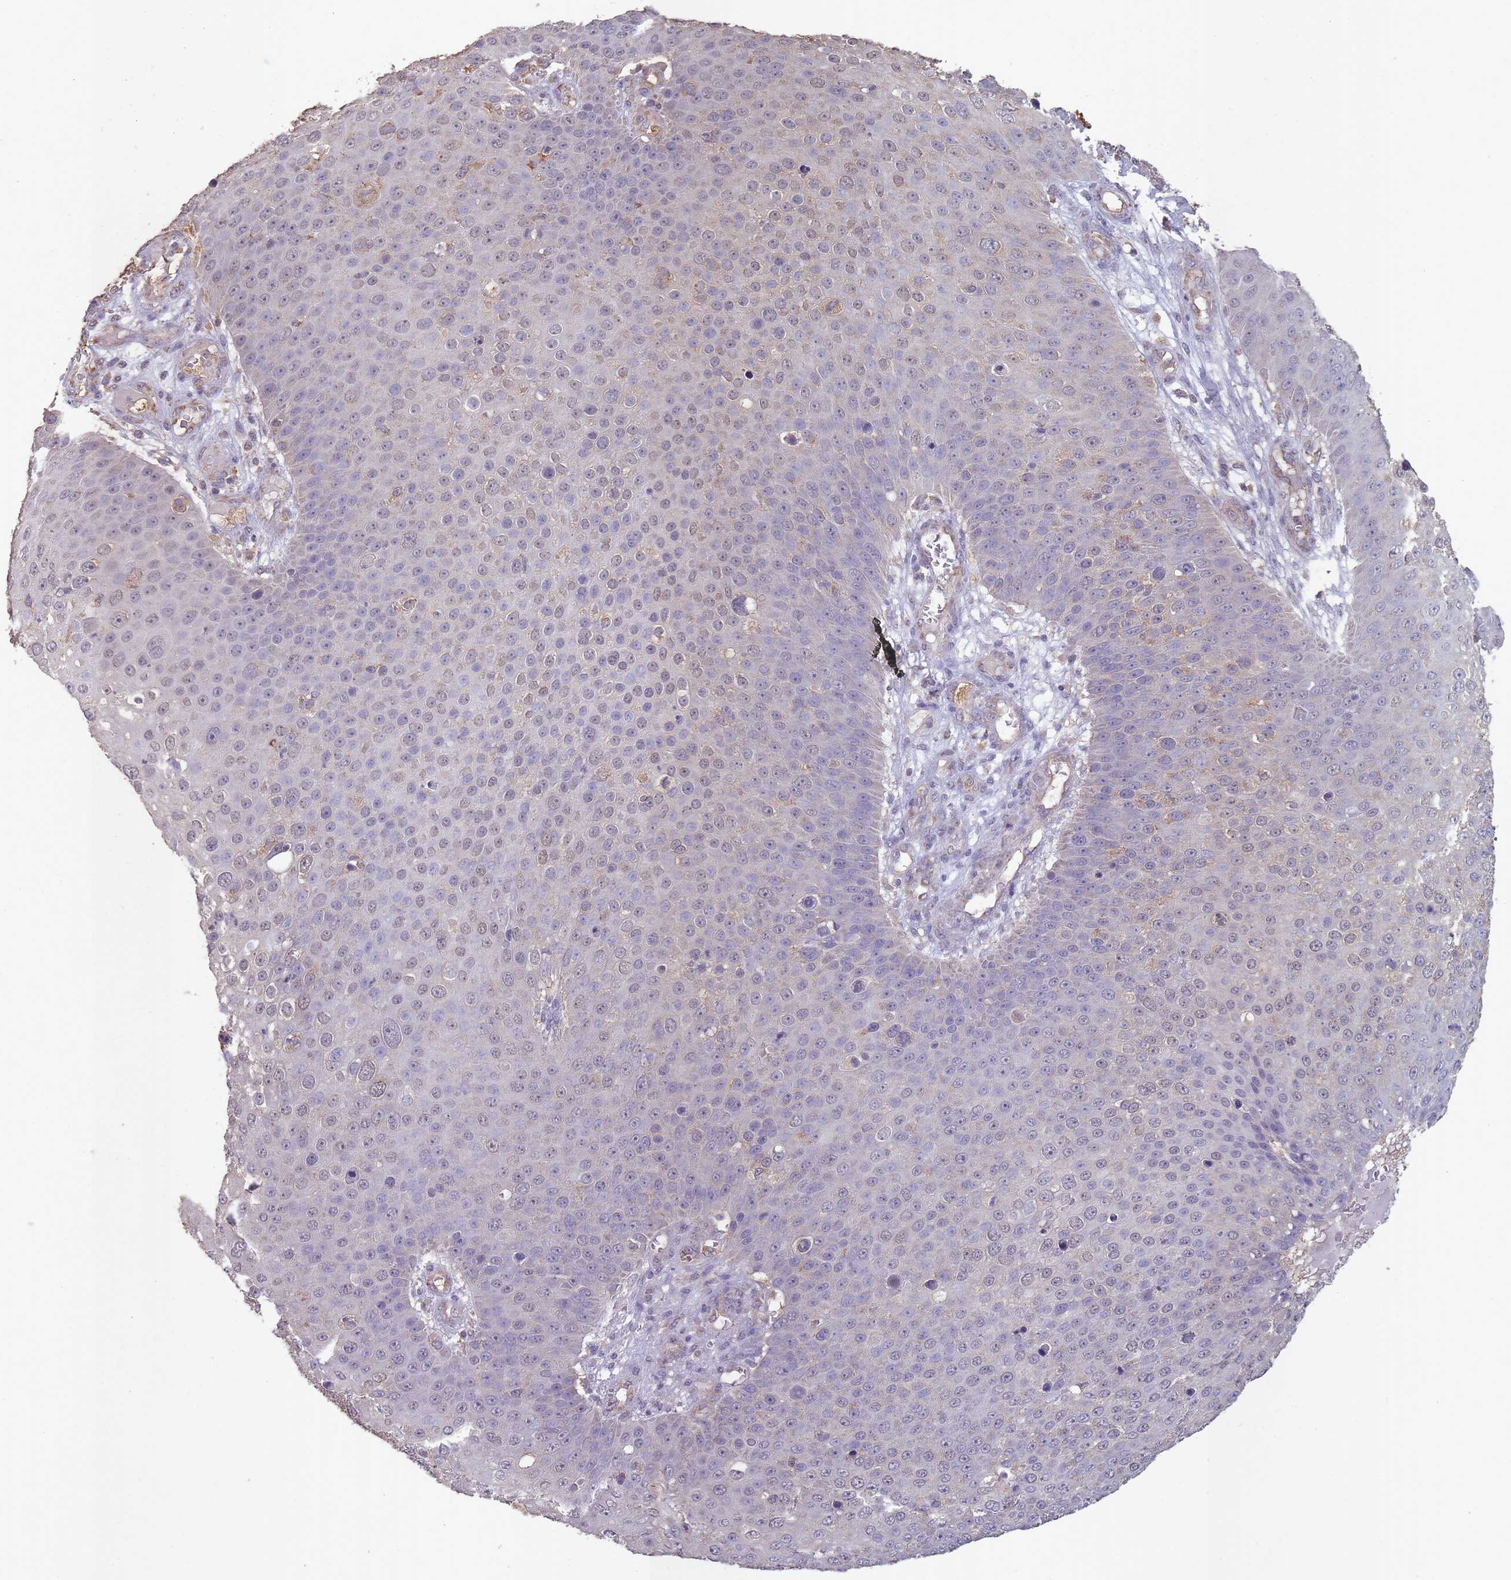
{"staining": {"intensity": "weak", "quantity": "<25%", "location": "cytoplasmic/membranous"}, "tissue": "skin cancer", "cell_type": "Tumor cells", "image_type": "cancer", "snomed": [{"axis": "morphology", "description": "Squamous cell carcinoma, NOS"}, {"axis": "topography", "description": "Skin"}], "caption": "Histopathology image shows no protein expression in tumor cells of skin cancer (squamous cell carcinoma) tissue.", "gene": "SANBR", "patient": {"sex": "male", "age": 71}}